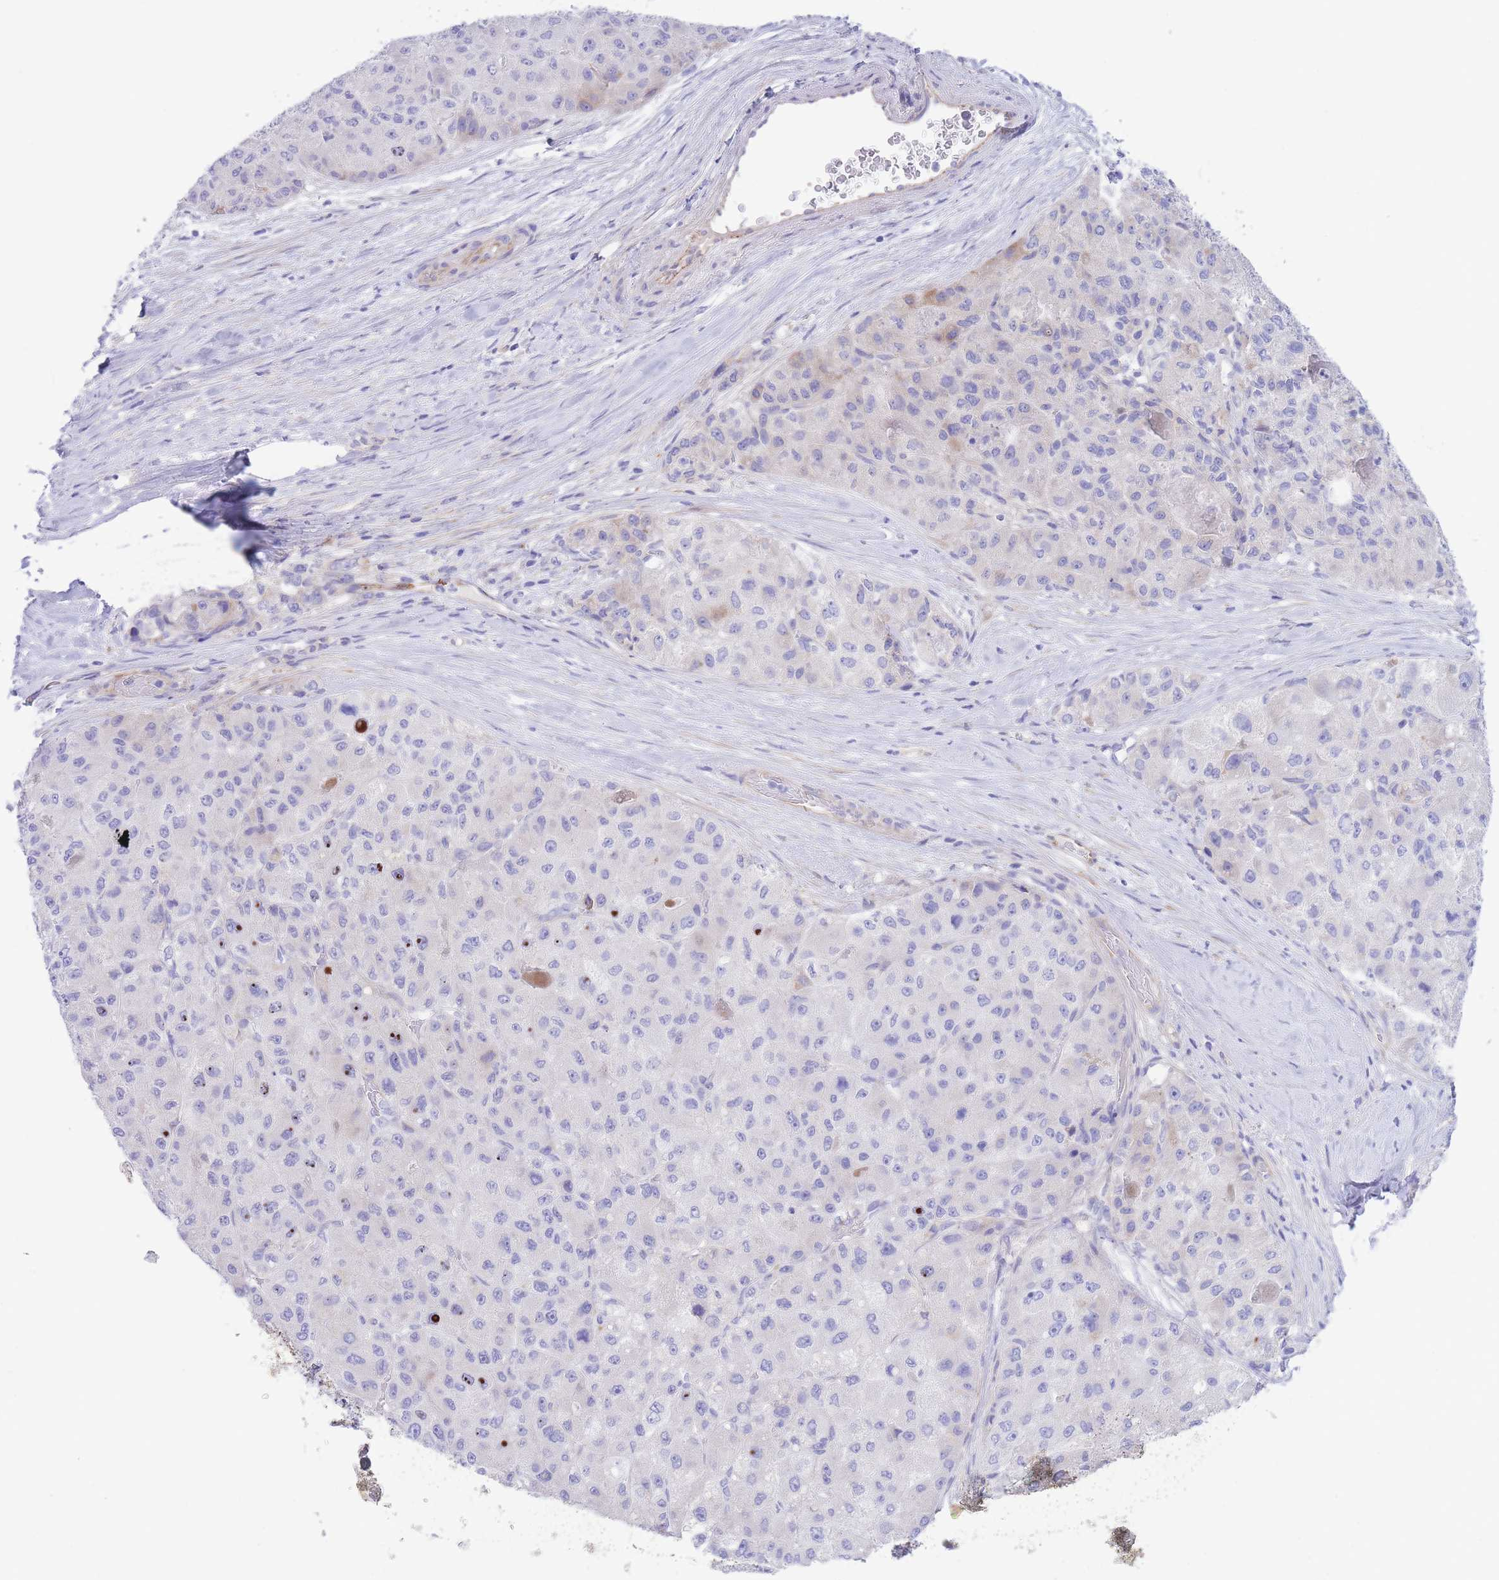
{"staining": {"intensity": "moderate", "quantity": "<25%", "location": "nuclear"}, "tissue": "liver cancer", "cell_type": "Tumor cells", "image_type": "cancer", "snomed": [{"axis": "morphology", "description": "Carcinoma, Hepatocellular, NOS"}, {"axis": "topography", "description": "Liver"}], "caption": "A low amount of moderate nuclear expression is present in about <25% of tumor cells in hepatocellular carcinoma (liver) tissue. (Brightfield microscopy of DAB IHC at high magnification).", "gene": "DET1", "patient": {"sex": "male", "age": 80}}